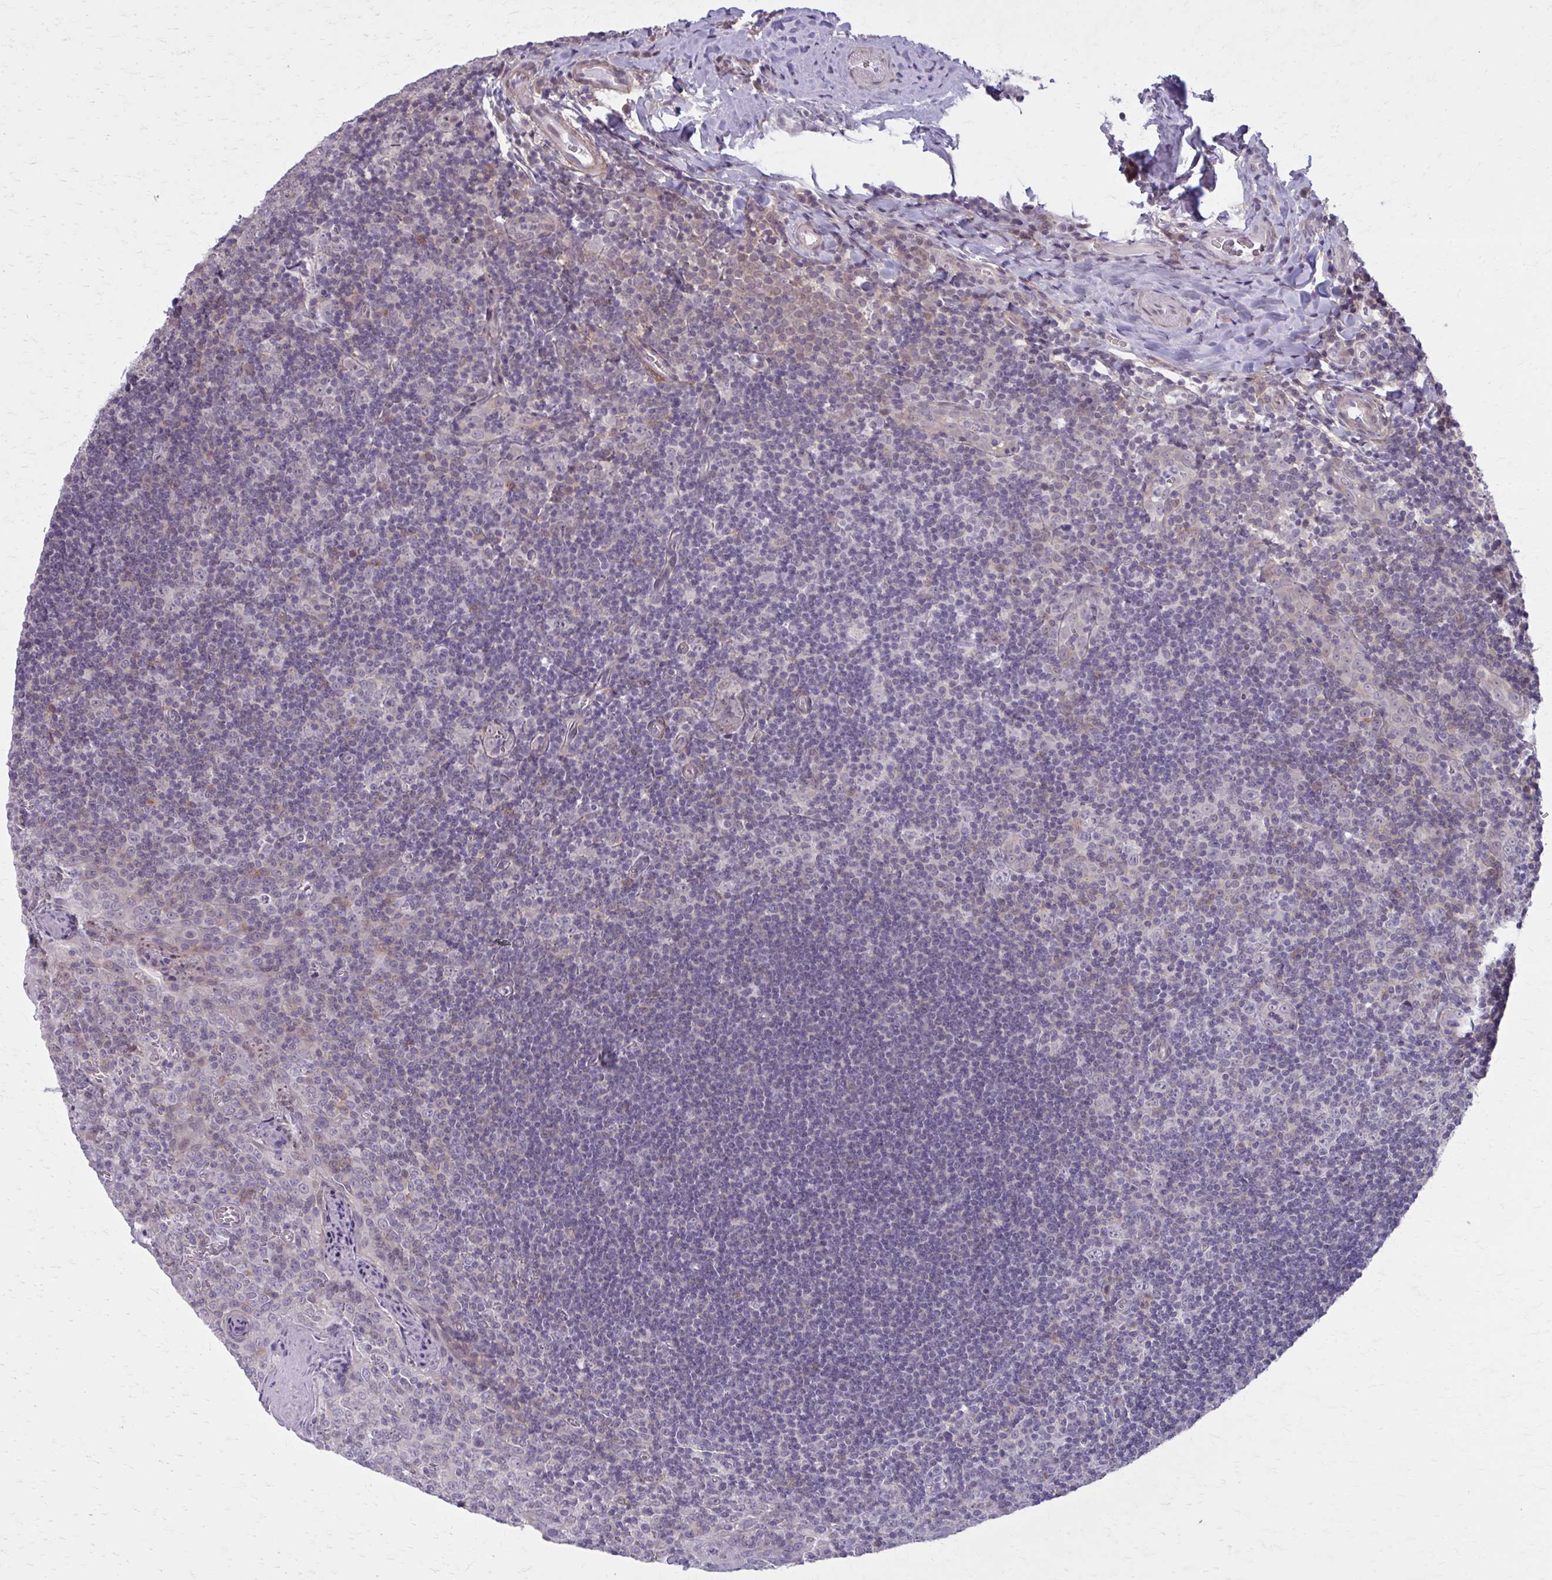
{"staining": {"intensity": "negative", "quantity": "none", "location": "none"}, "tissue": "tonsil", "cell_type": "Germinal center cells", "image_type": "normal", "snomed": [{"axis": "morphology", "description": "Normal tissue, NOS"}, {"axis": "morphology", "description": "Inflammation, NOS"}, {"axis": "topography", "description": "Tonsil"}], "caption": "Immunohistochemistry image of benign tonsil: human tonsil stained with DAB (3,3'-diaminobenzidine) shows no significant protein expression in germinal center cells. (DAB immunohistochemistry (IHC) visualized using brightfield microscopy, high magnification).", "gene": "NUMBL", "patient": {"sex": "female", "age": 31}}